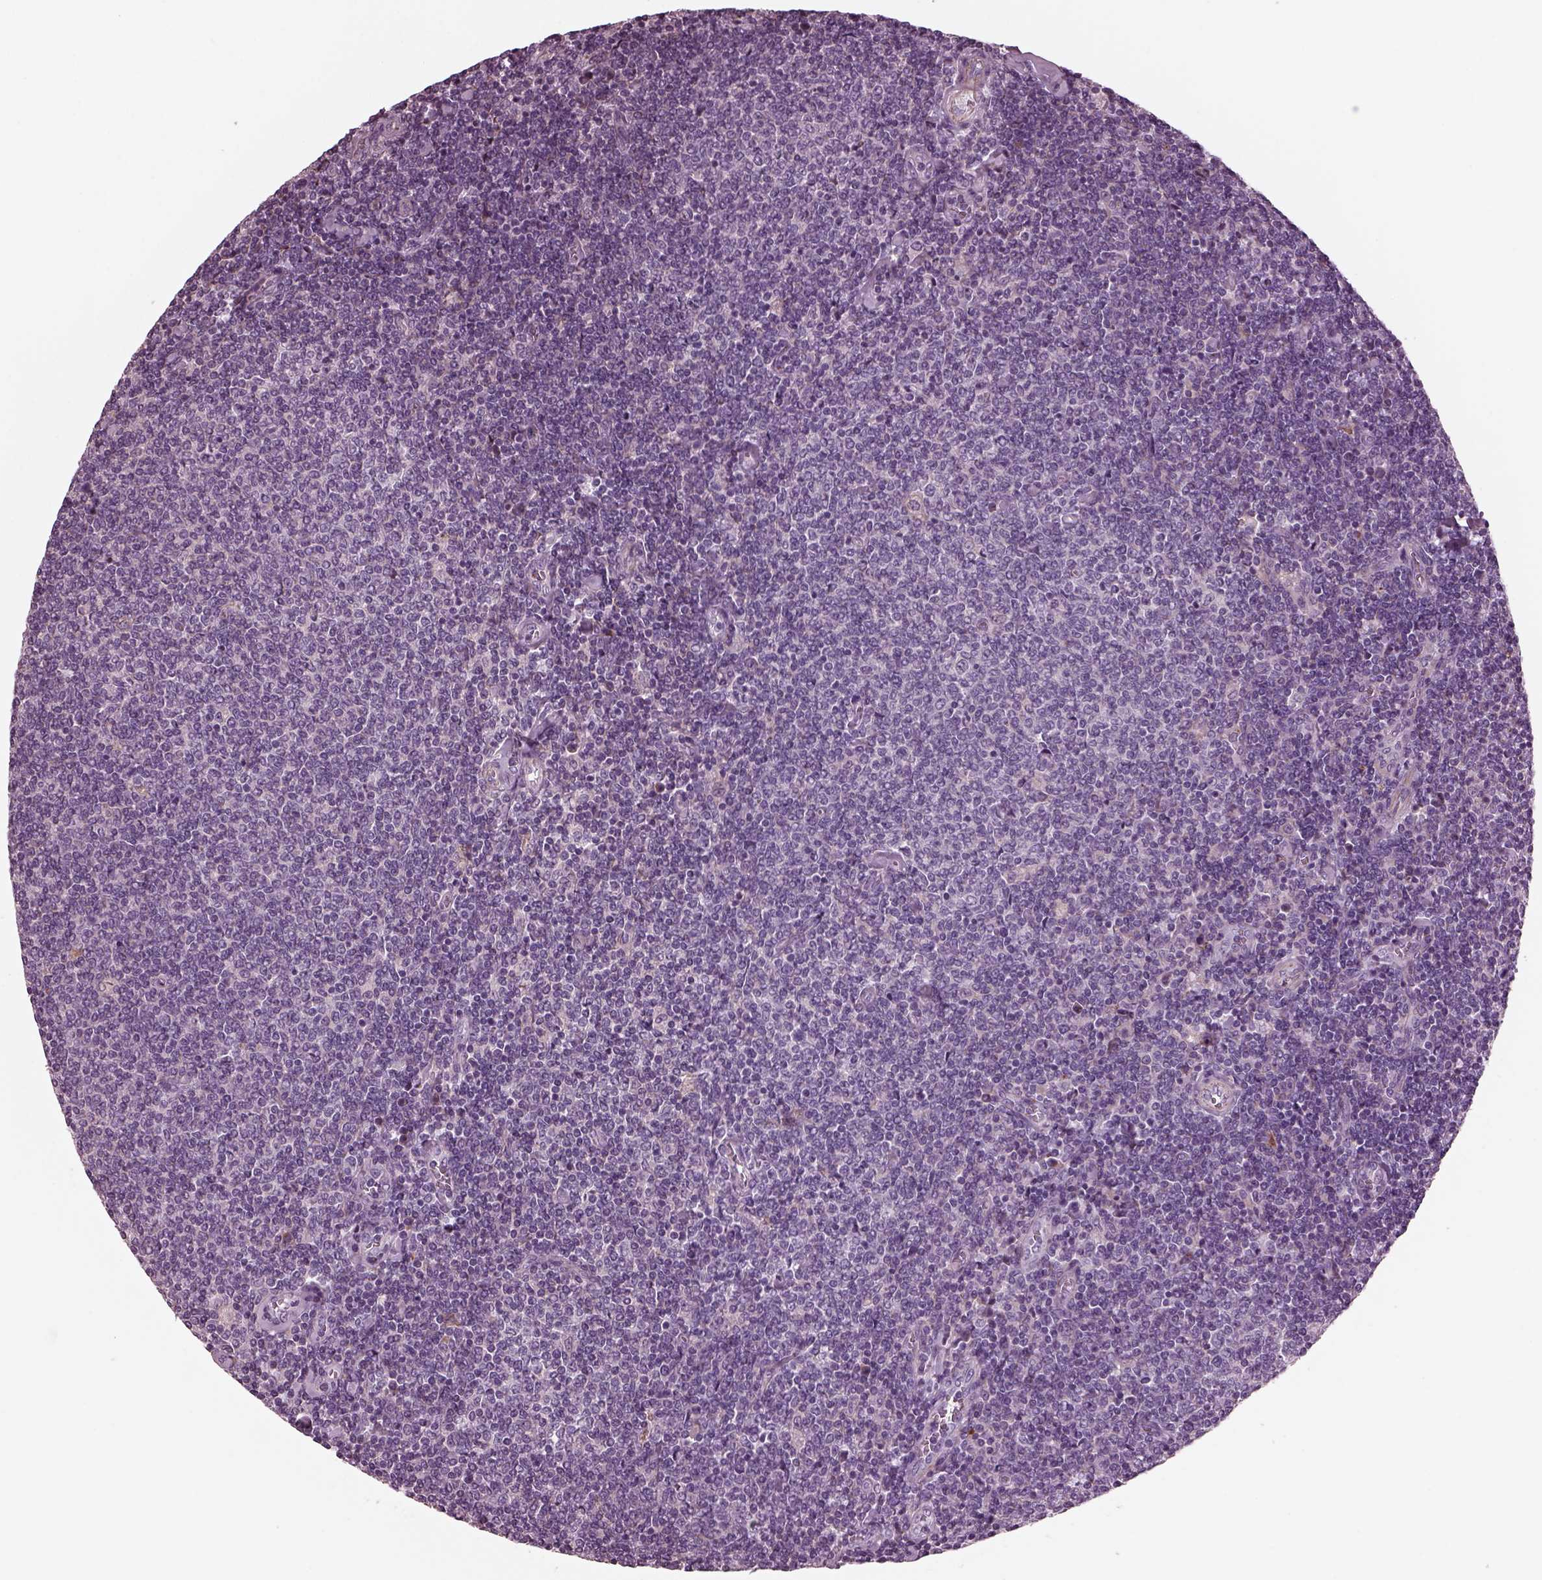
{"staining": {"intensity": "negative", "quantity": "none", "location": "none"}, "tissue": "lymphoma", "cell_type": "Tumor cells", "image_type": "cancer", "snomed": [{"axis": "morphology", "description": "Malignant lymphoma, non-Hodgkin's type, Low grade"}, {"axis": "topography", "description": "Lymph node"}], "caption": "Malignant lymphoma, non-Hodgkin's type (low-grade) was stained to show a protein in brown. There is no significant expression in tumor cells.", "gene": "GDF11", "patient": {"sex": "male", "age": 52}}